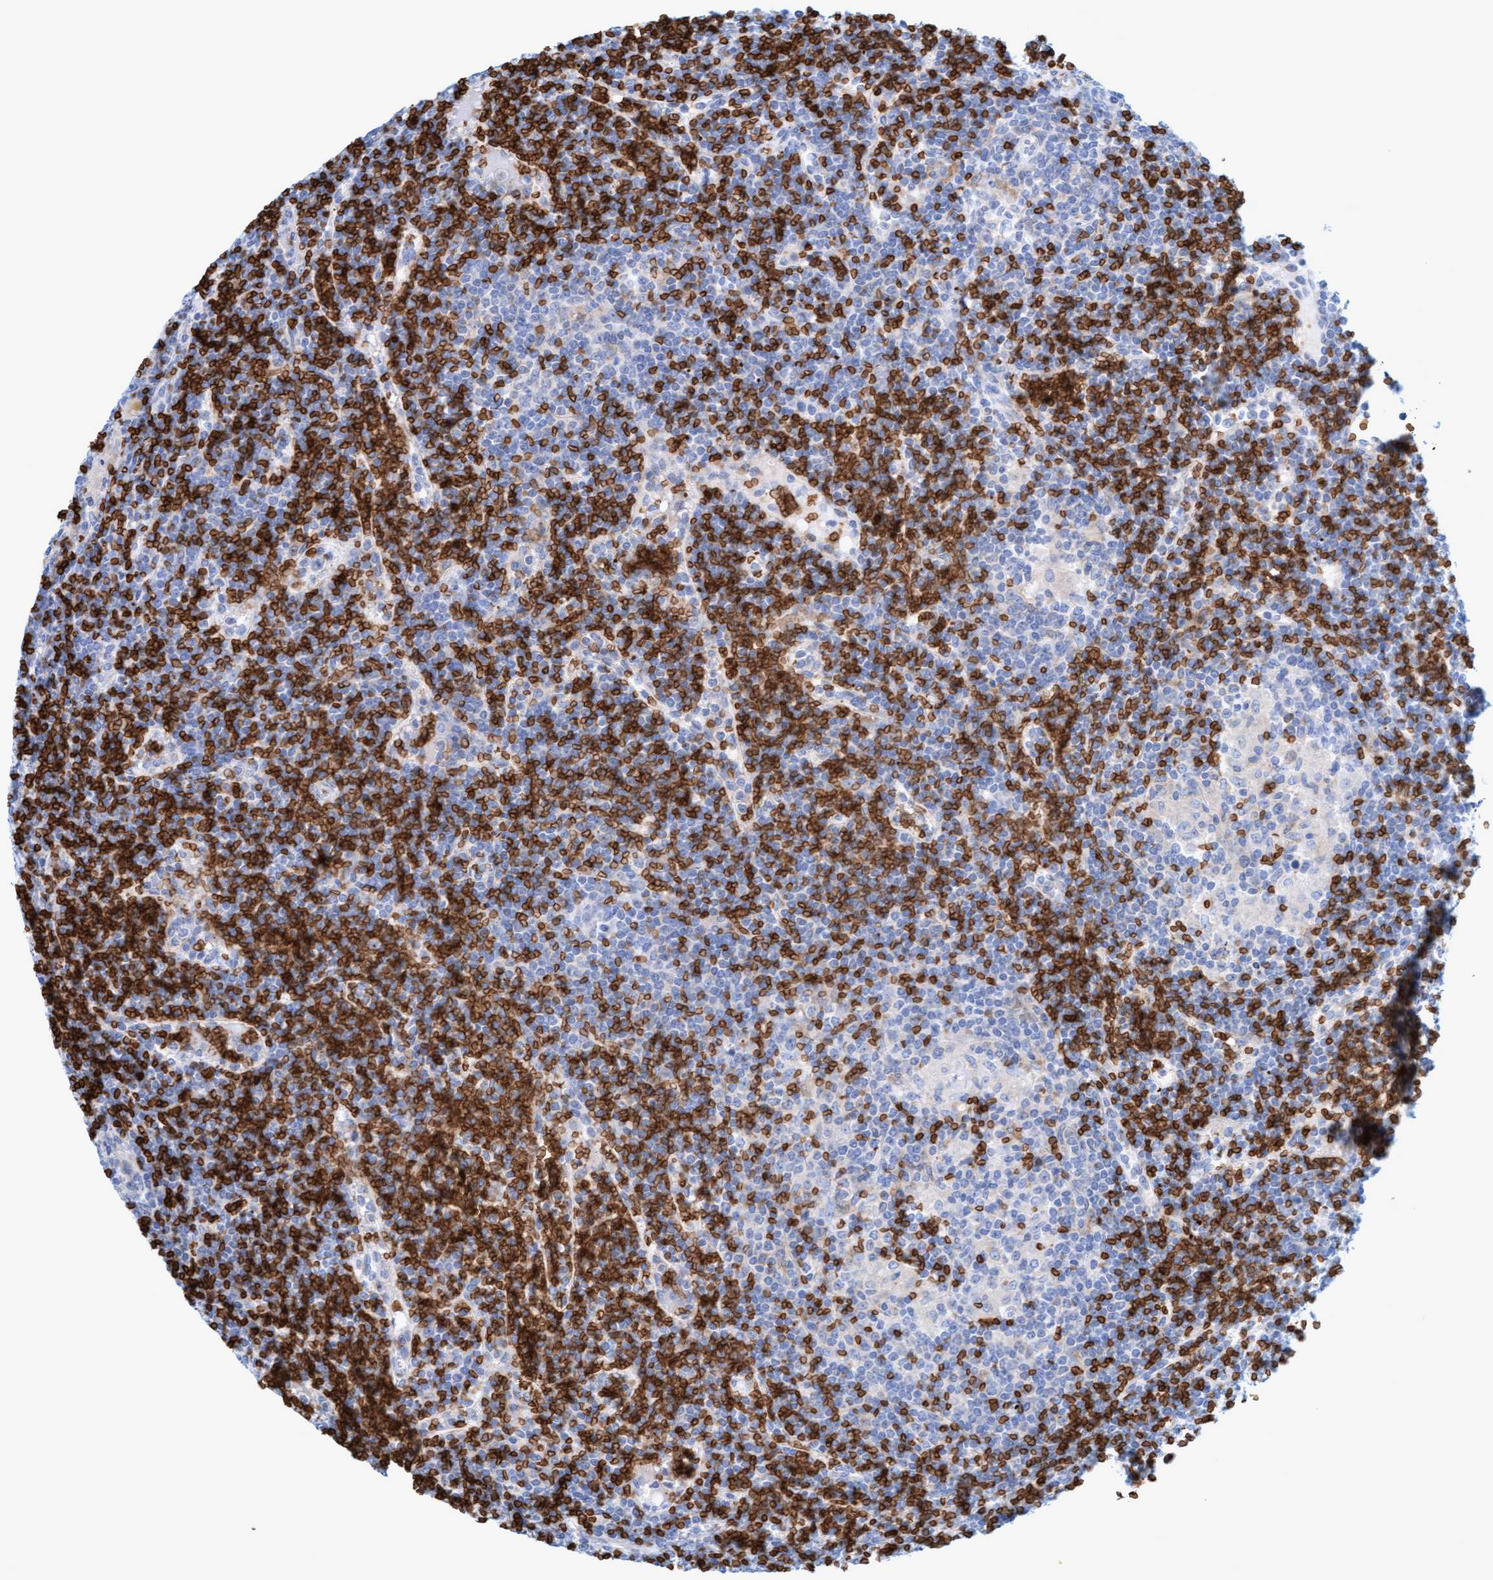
{"staining": {"intensity": "negative", "quantity": "none", "location": "none"}, "tissue": "lymphoma", "cell_type": "Tumor cells", "image_type": "cancer", "snomed": [{"axis": "morphology", "description": "Malignant lymphoma, non-Hodgkin's type, Low grade"}, {"axis": "topography", "description": "Spleen"}], "caption": "IHC image of neoplastic tissue: low-grade malignant lymphoma, non-Hodgkin's type stained with DAB exhibits no significant protein staining in tumor cells. (DAB (3,3'-diaminobenzidine) immunohistochemistry (IHC) visualized using brightfield microscopy, high magnification).", "gene": "SPEM2", "patient": {"sex": "female", "age": 19}}